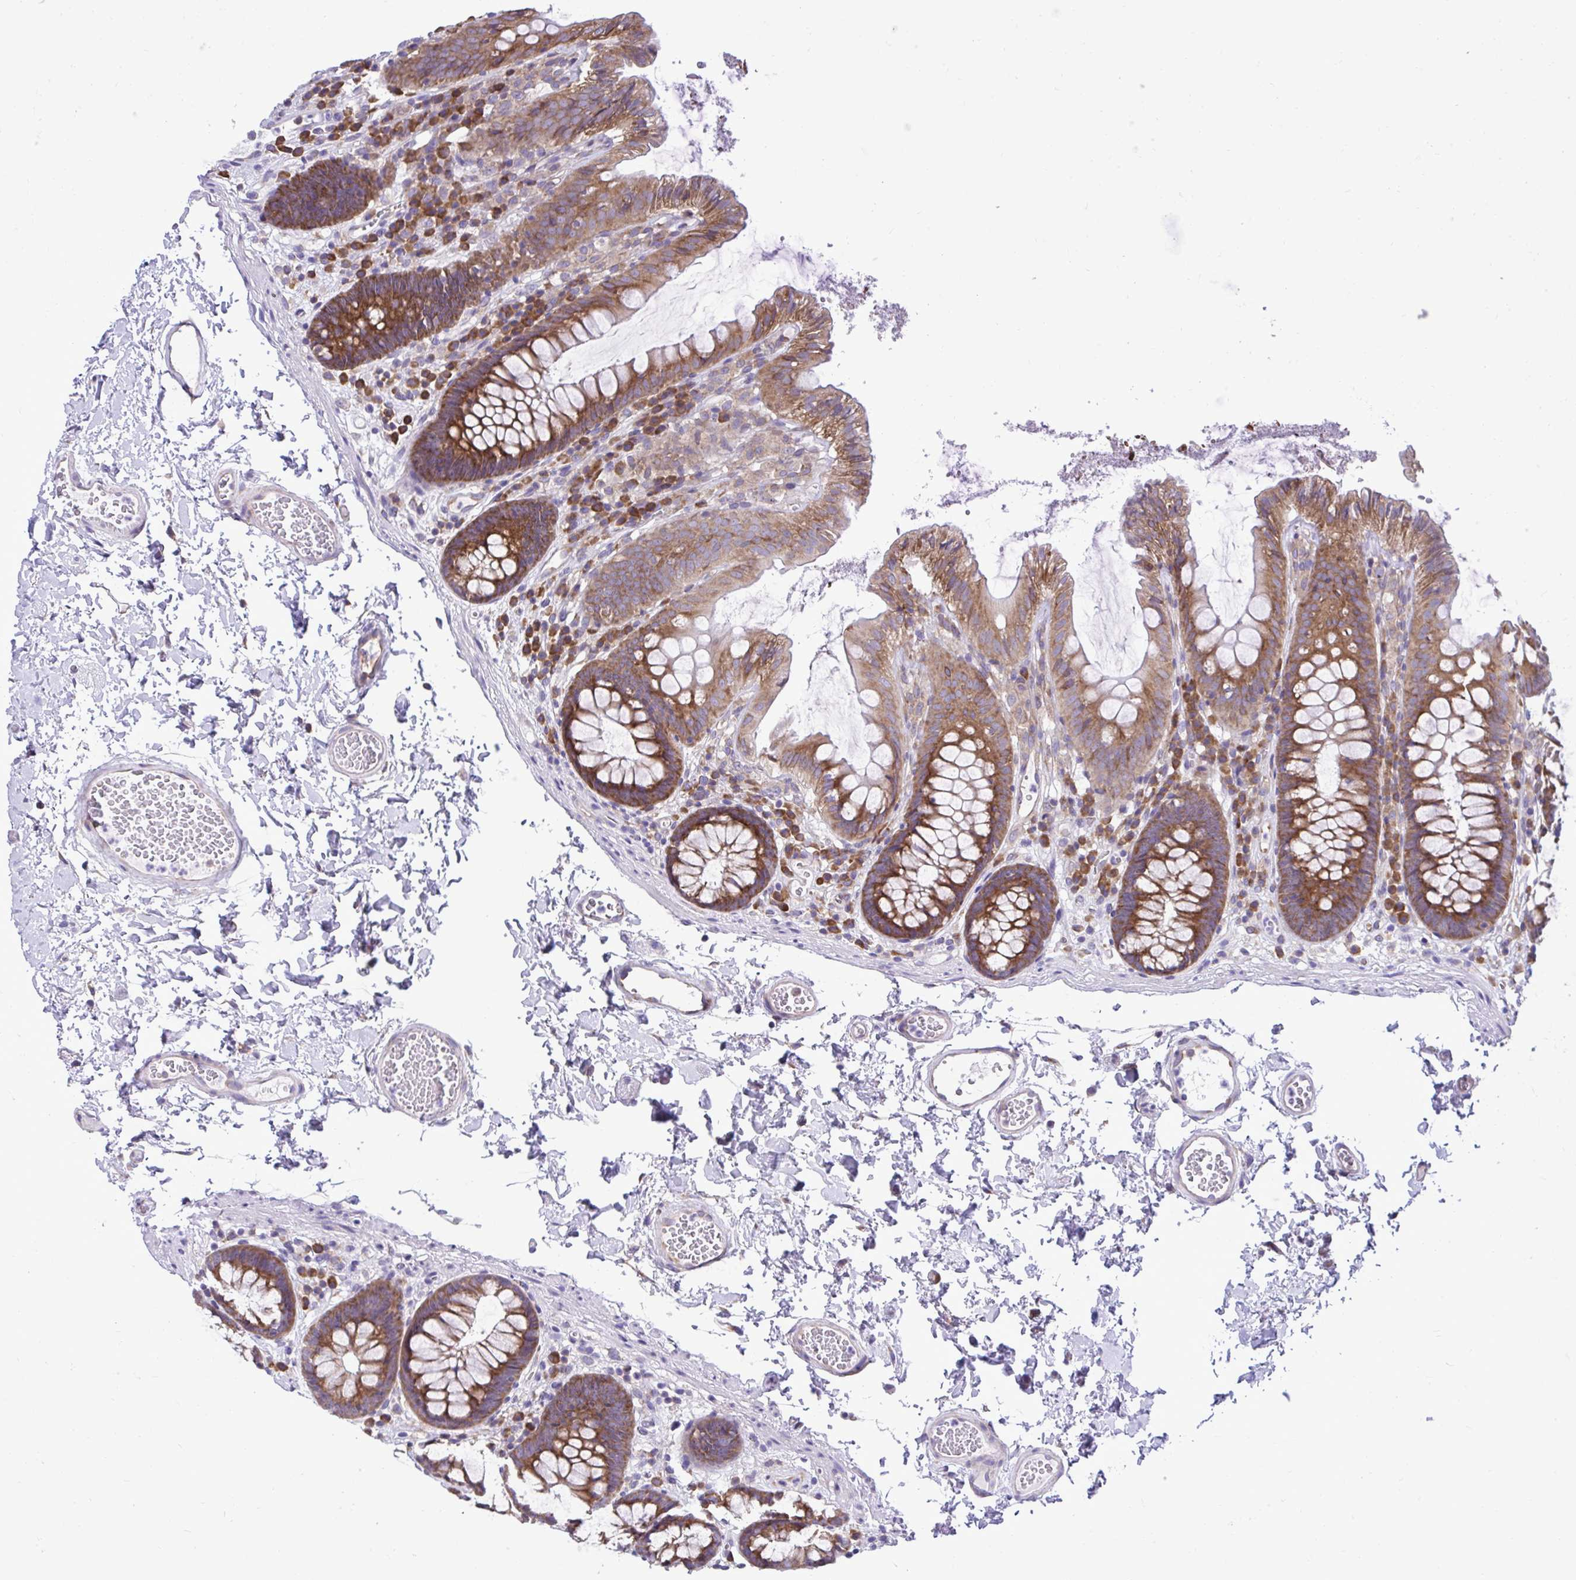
{"staining": {"intensity": "moderate", "quantity": "<25%", "location": "nuclear"}, "tissue": "colon", "cell_type": "Endothelial cells", "image_type": "normal", "snomed": [{"axis": "morphology", "description": "Normal tissue, NOS"}, {"axis": "topography", "description": "Colon"}, {"axis": "topography", "description": "Peripheral nerve tissue"}], "caption": "This is an image of immunohistochemistry (IHC) staining of benign colon, which shows moderate positivity in the nuclear of endothelial cells.", "gene": "RPL7", "patient": {"sex": "male", "age": 84}}